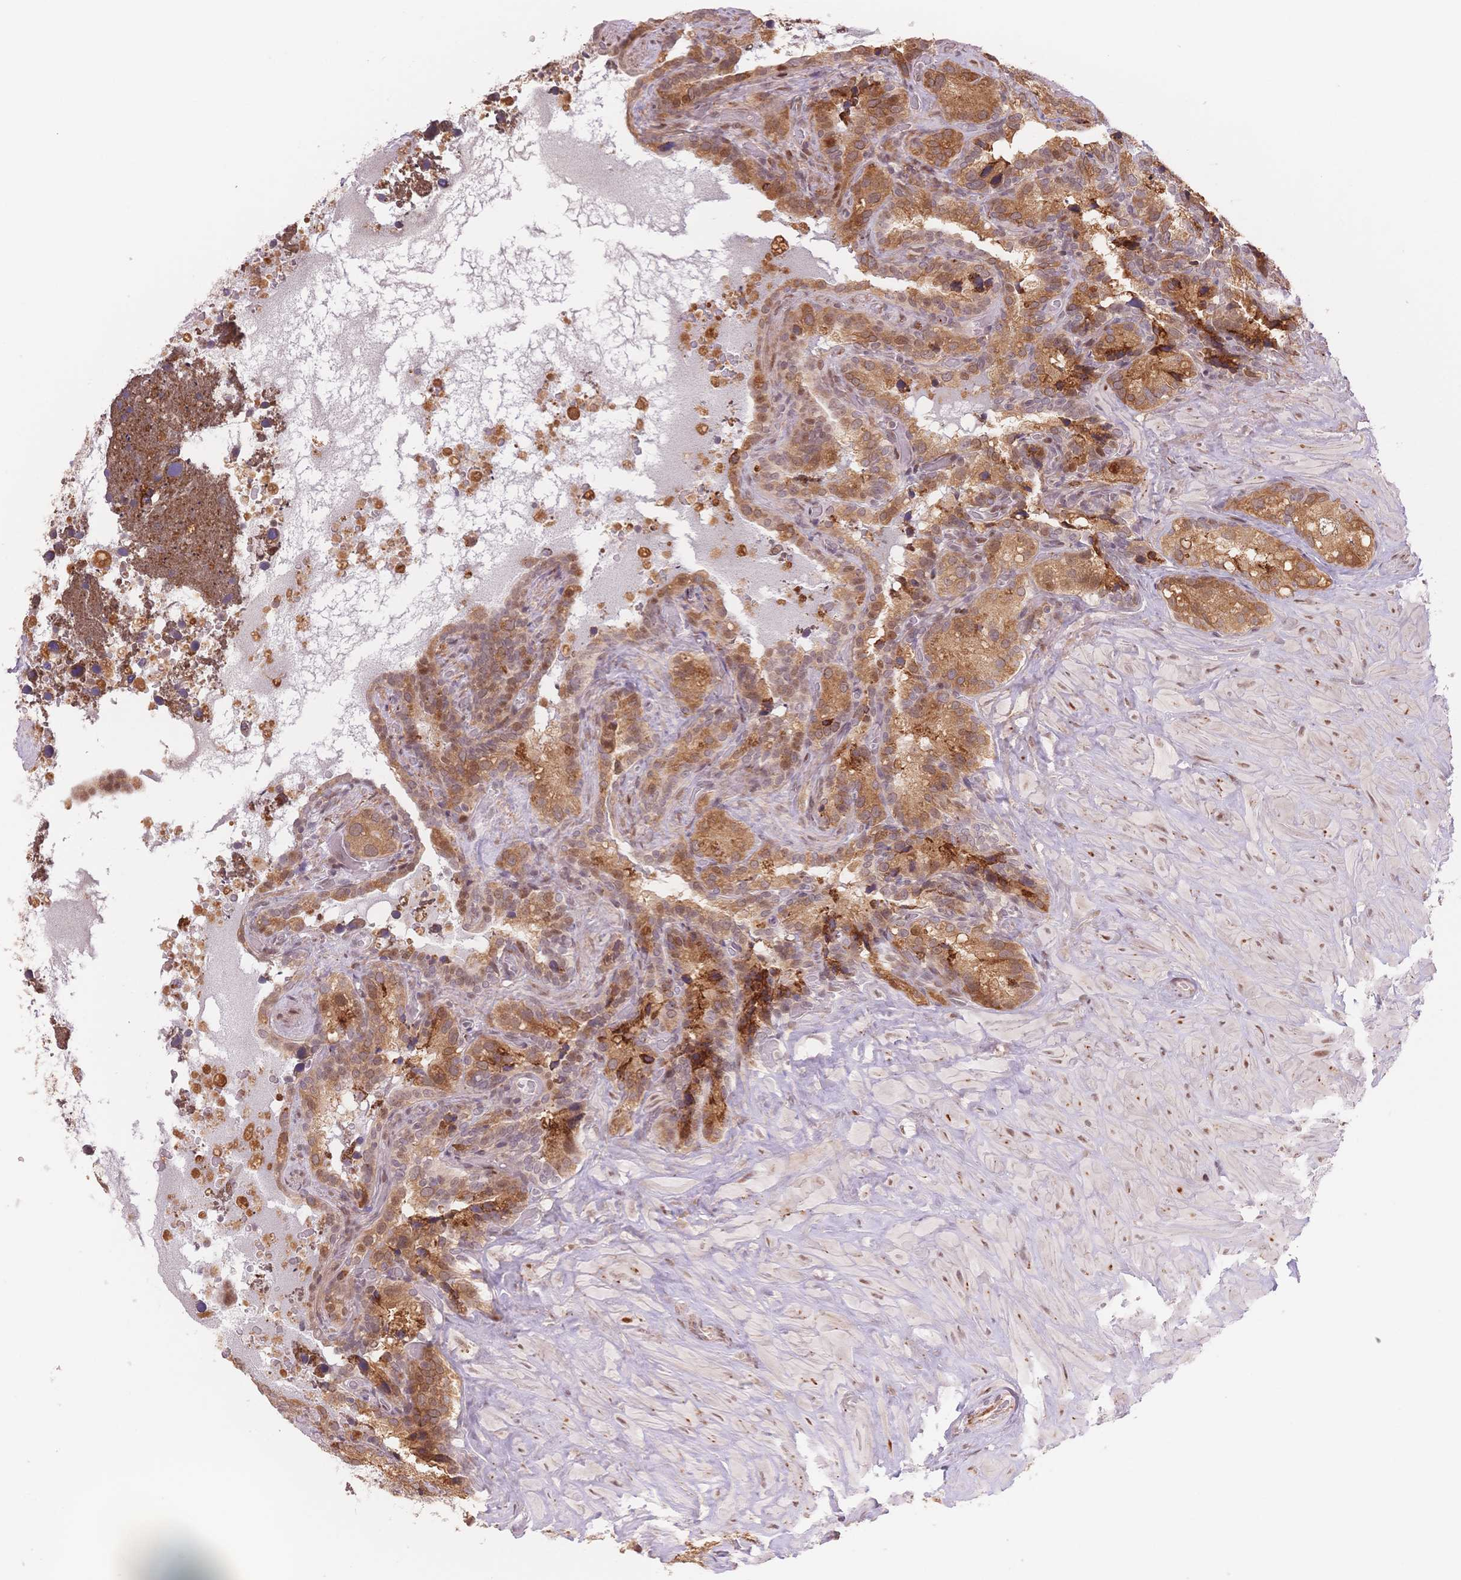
{"staining": {"intensity": "moderate", "quantity": ">75%", "location": "cytoplasmic/membranous"}, "tissue": "seminal vesicle", "cell_type": "Glandular cells", "image_type": "normal", "snomed": [{"axis": "morphology", "description": "Normal tissue, NOS"}, {"axis": "topography", "description": "Seminal veicle"}], "caption": "Immunohistochemical staining of unremarkable seminal vesicle exhibits medium levels of moderate cytoplasmic/membranous staining in approximately >75% of glandular cells. The protein is stained brown, and the nuclei are stained in blue (DAB (3,3'-diaminobenzidine) IHC with brightfield microscopy, high magnification).", "gene": "STK39", "patient": {"sex": "male", "age": 60}}